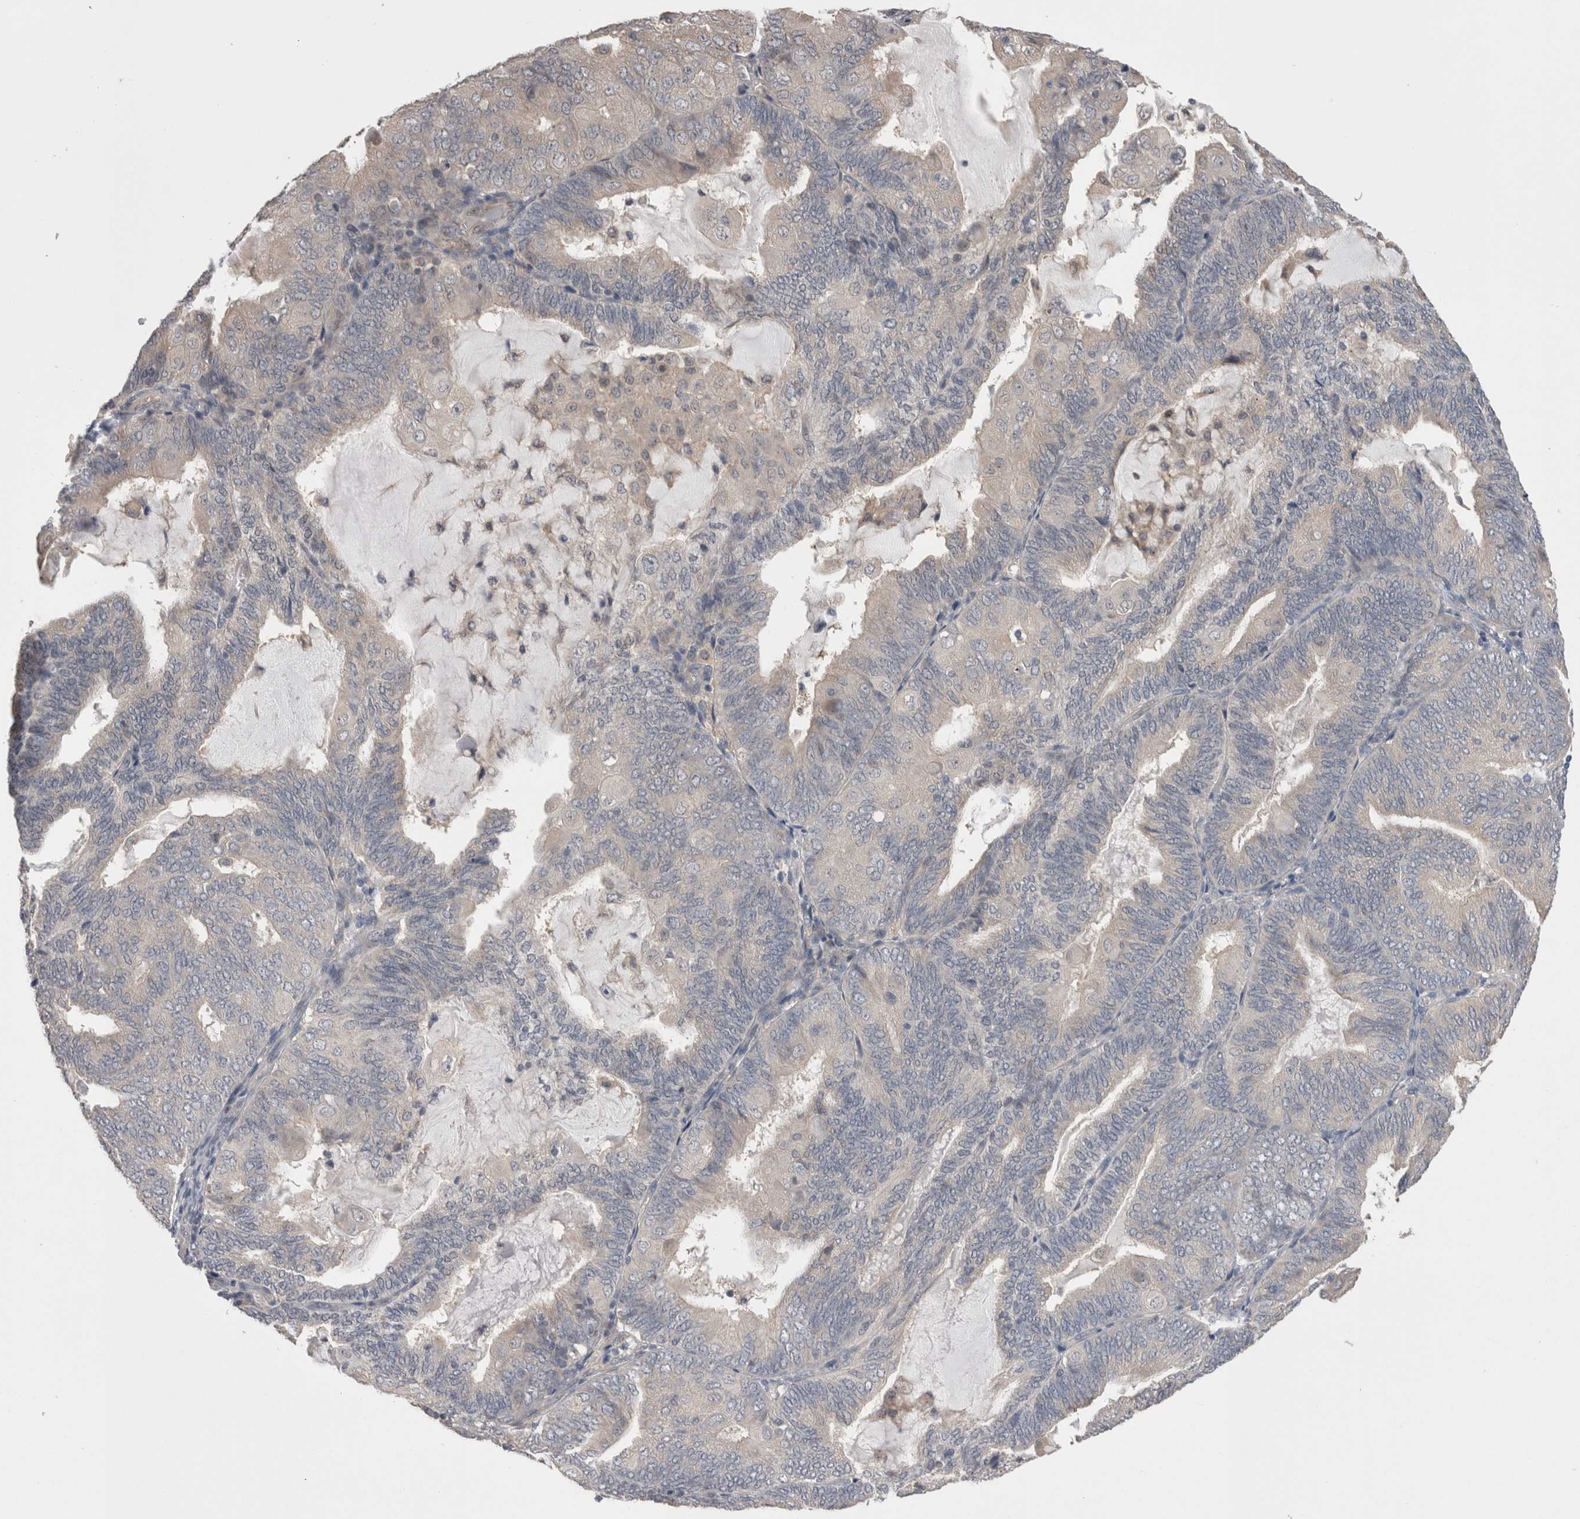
{"staining": {"intensity": "weak", "quantity": "25%-75%", "location": "cytoplasmic/membranous"}, "tissue": "endometrial cancer", "cell_type": "Tumor cells", "image_type": "cancer", "snomed": [{"axis": "morphology", "description": "Adenocarcinoma, NOS"}, {"axis": "topography", "description": "Endometrium"}], "caption": "Human endometrial cancer stained with a brown dye demonstrates weak cytoplasmic/membranous positive expression in approximately 25%-75% of tumor cells.", "gene": "DCTN6", "patient": {"sex": "female", "age": 81}}